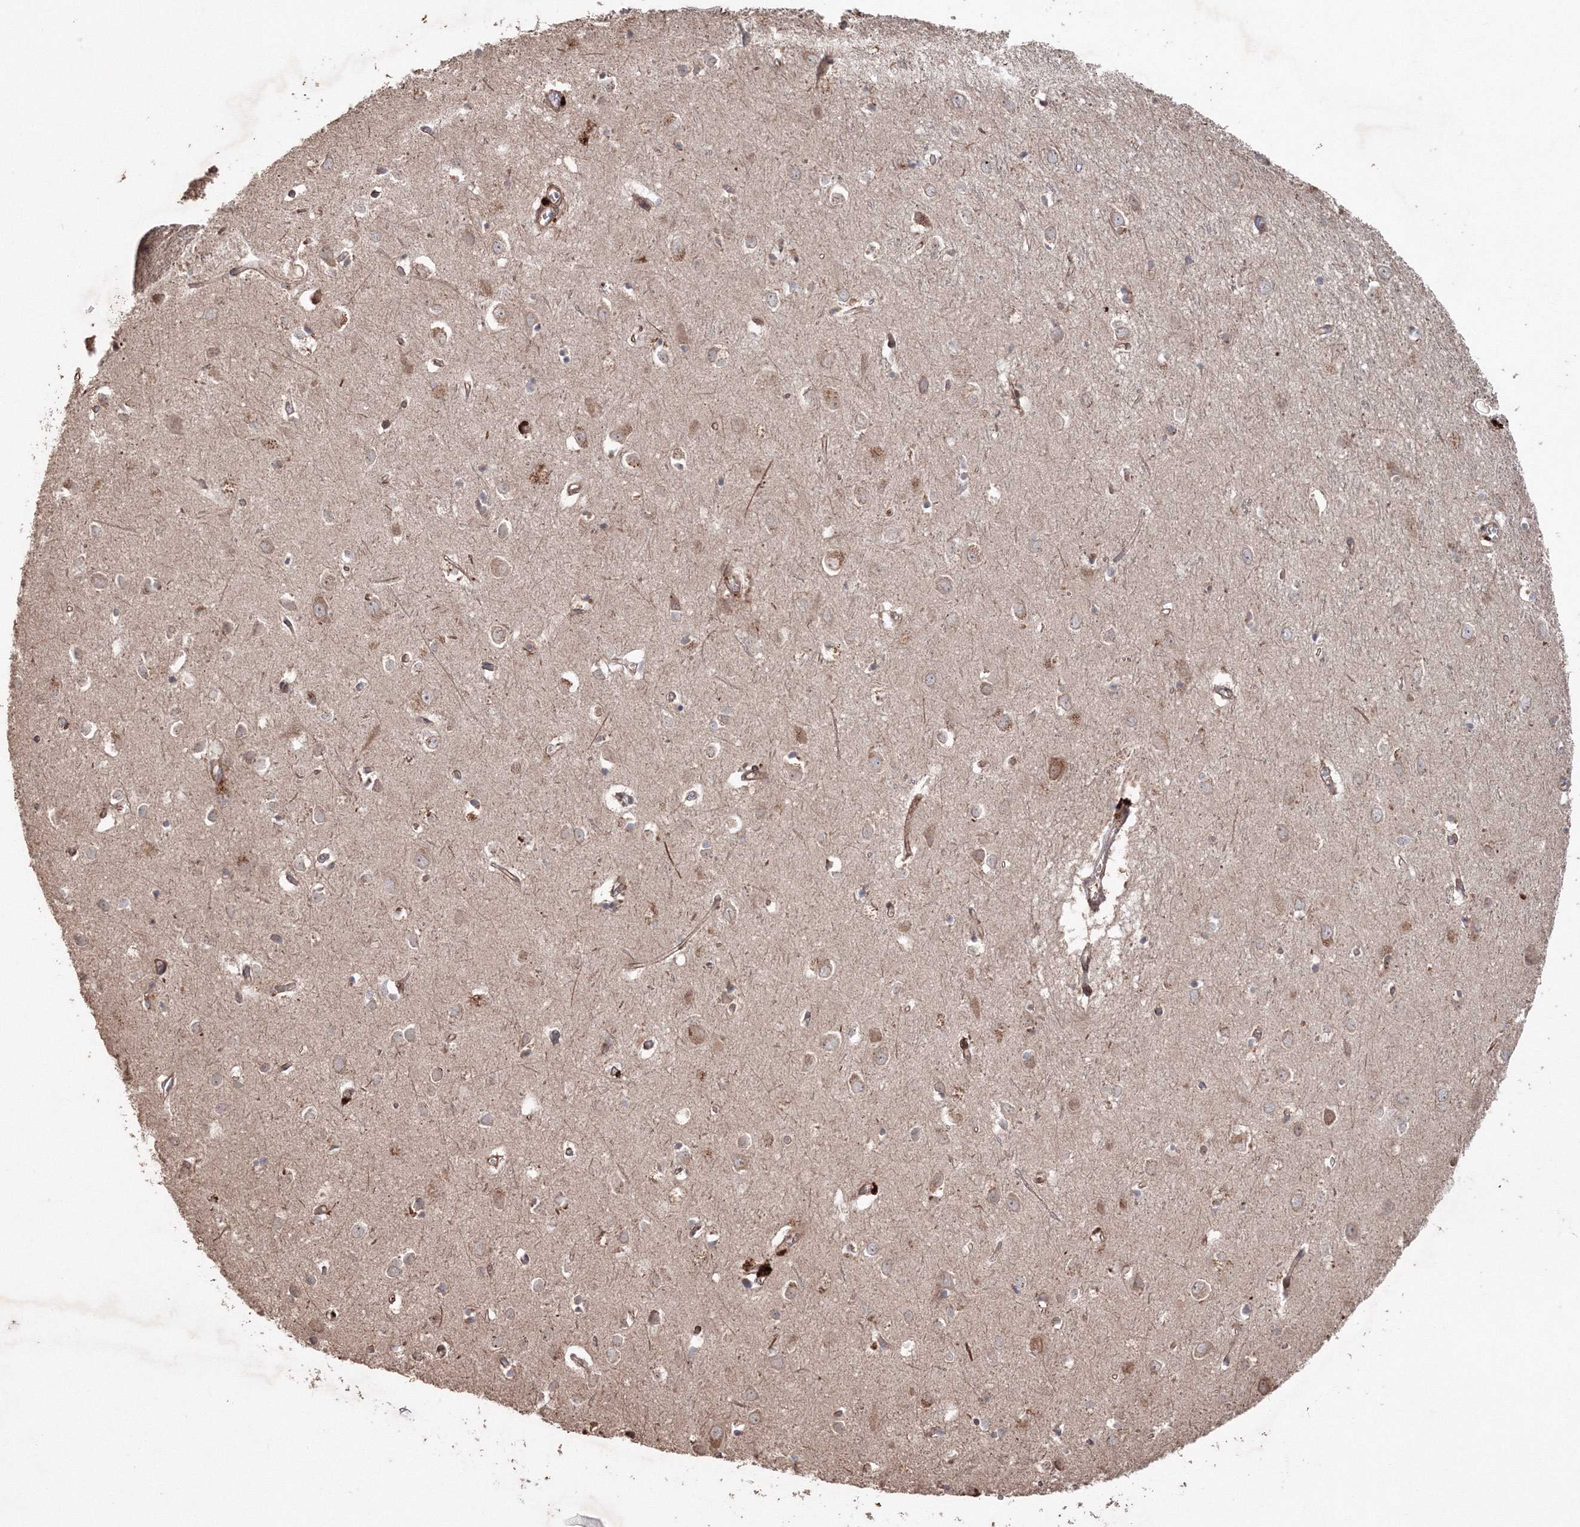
{"staining": {"intensity": "moderate", "quantity": ">75%", "location": "cytoplasmic/membranous"}, "tissue": "cerebral cortex", "cell_type": "Endothelial cells", "image_type": "normal", "snomed": [{"axis": "morphology", "description": "Normal tissue, NOS"}, {"axis": "topography", "description": "Cerebral cortex"}], "caption": "A medium amount of moderate cytoplasmic/membranous staining is appreciated in about >75% of endothelial cells in normal cerebral cortex.", "gene": "ANAPC16", "patient": {"sex": "female", "age": 64}}